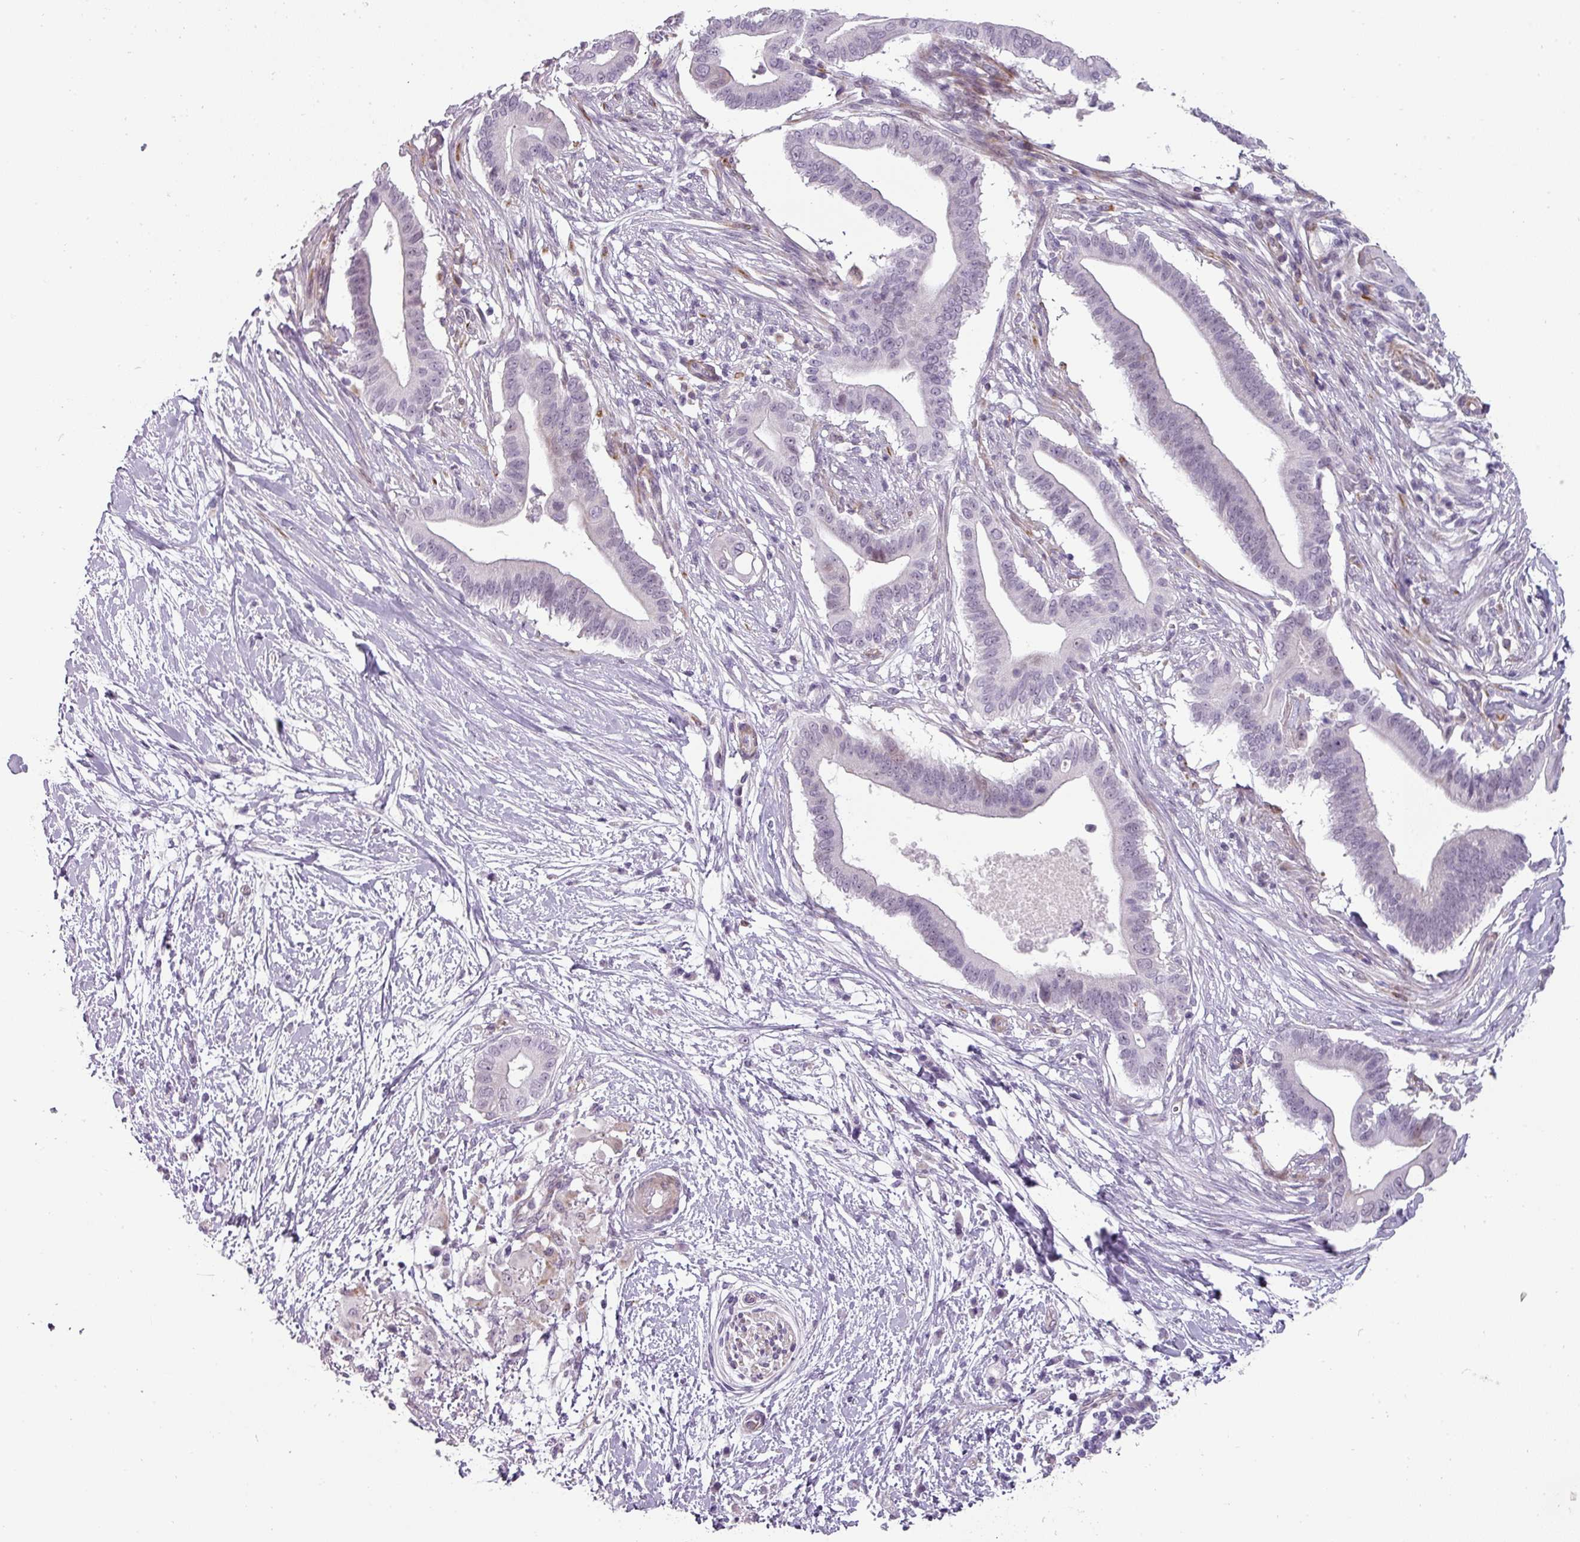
{"staining": {"intensity": "negative", "quantity": "none", "location": "none"}, "tissue": "pancreatic cancer", "cell_type": "Tumor cells", "image_type": "cancer", "snomed": [{"axis": "morphology", "description": "Adenocarcinoma, NOS"}, {"axis": "topography", "description": "Pancreas"}], "caption": "Photomicrograph shows no significant protein positivity in tumor cells of pancreatic cancer.", "gene": "CHRDL1", "patient": {"sex": "male", "age": 68}}